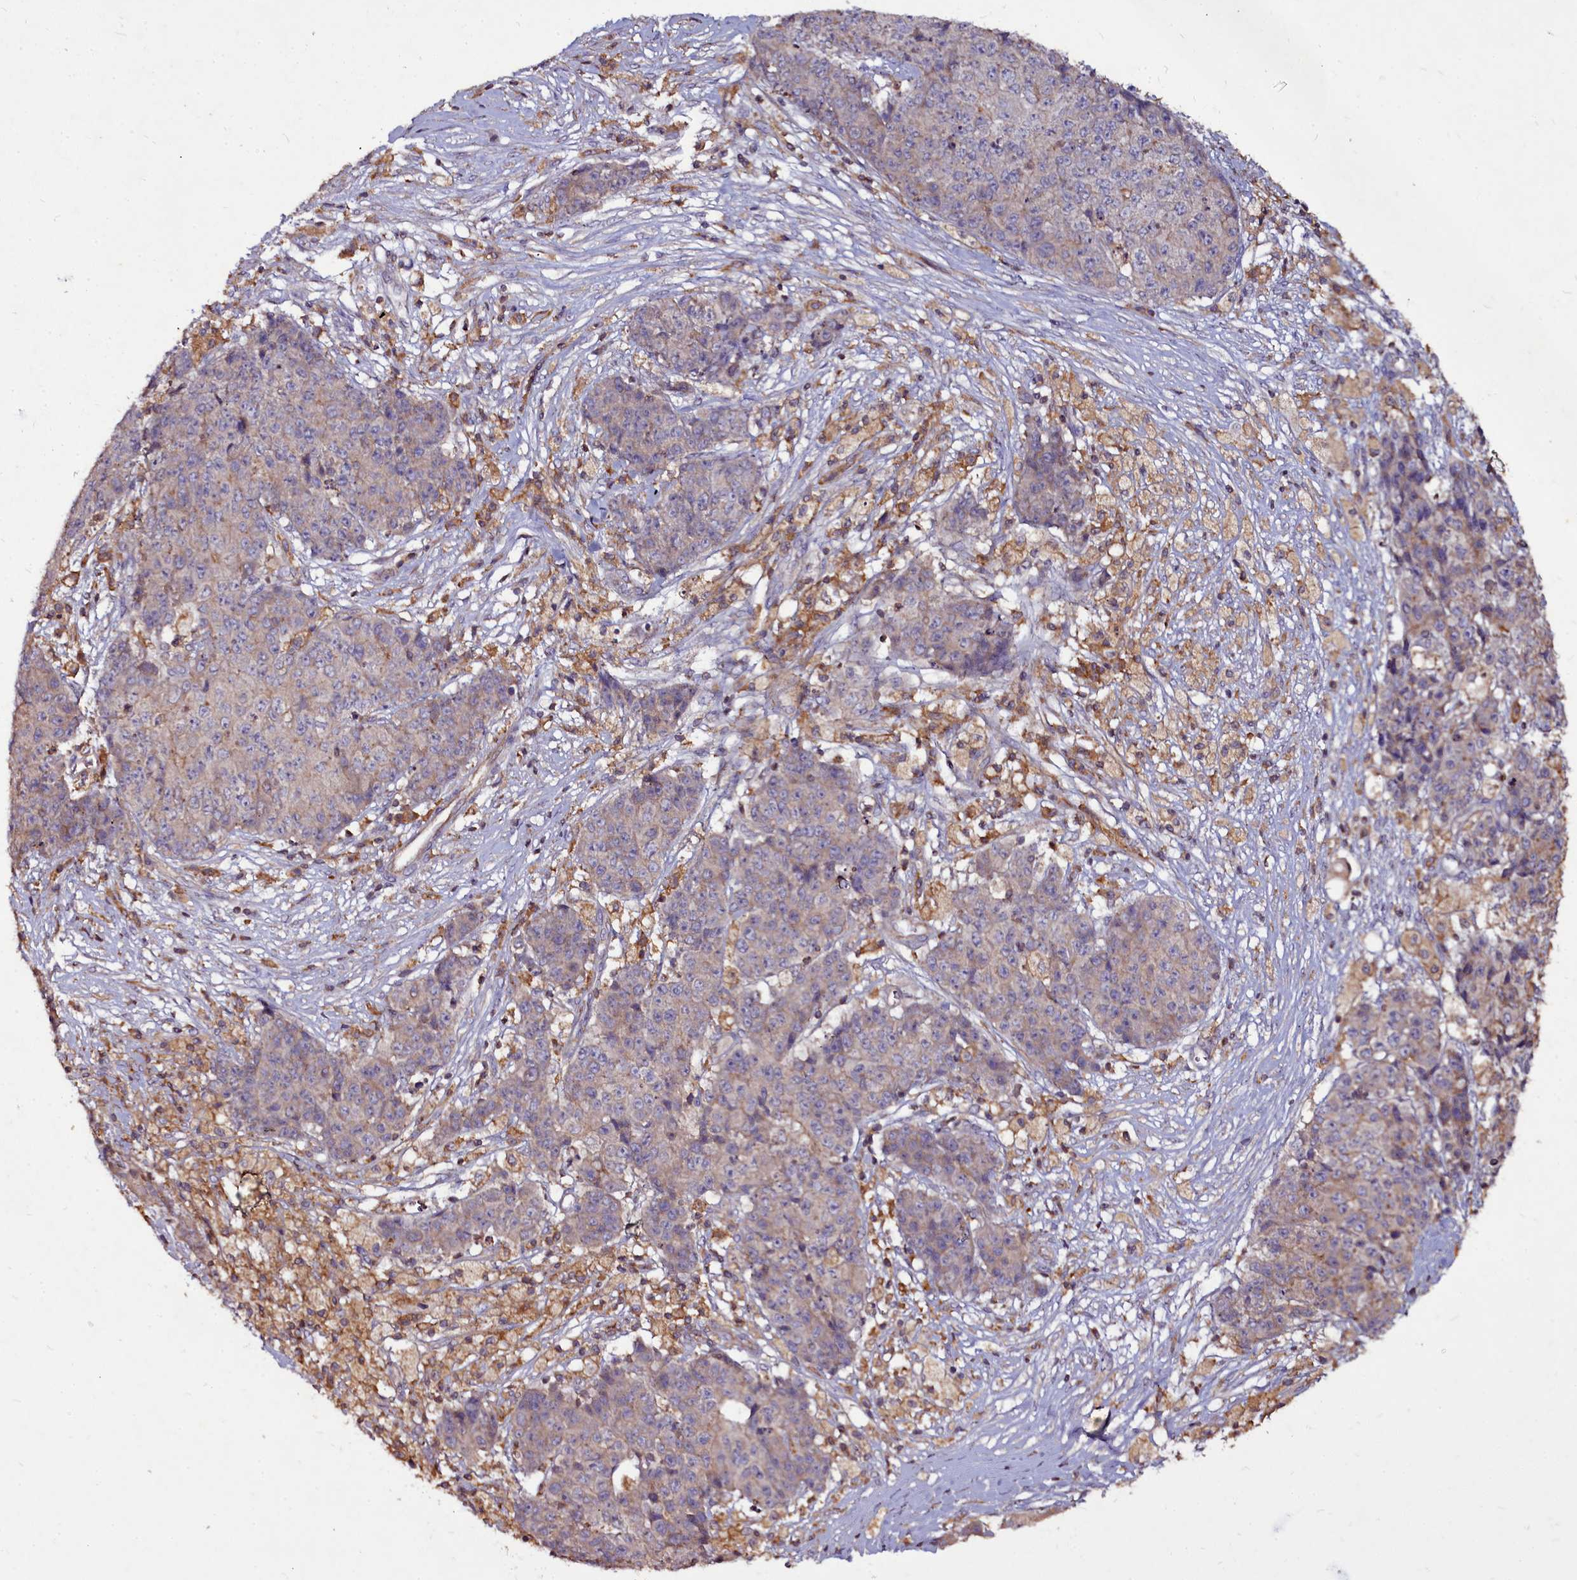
{"staining": {"intensity": "weak", "quantity": "<25%", "location": "cytoplasmic/membranous"}, "tissue": "ovarian cancer", "cell_type": "Tumor cells", "image_type": "cancer", "snomed": [{"axis": "morphology", "description": "Carcinoma, endometroid"}, {"axis": "topography", "description": "Ovary"}], "caption": "Human ovarian cancer stained for a protein using immunohistochemistry demonstrates no staining in tumor cells.", "gene": "NCKAP1L", "patient": {"sex": "female", "age": 42}}